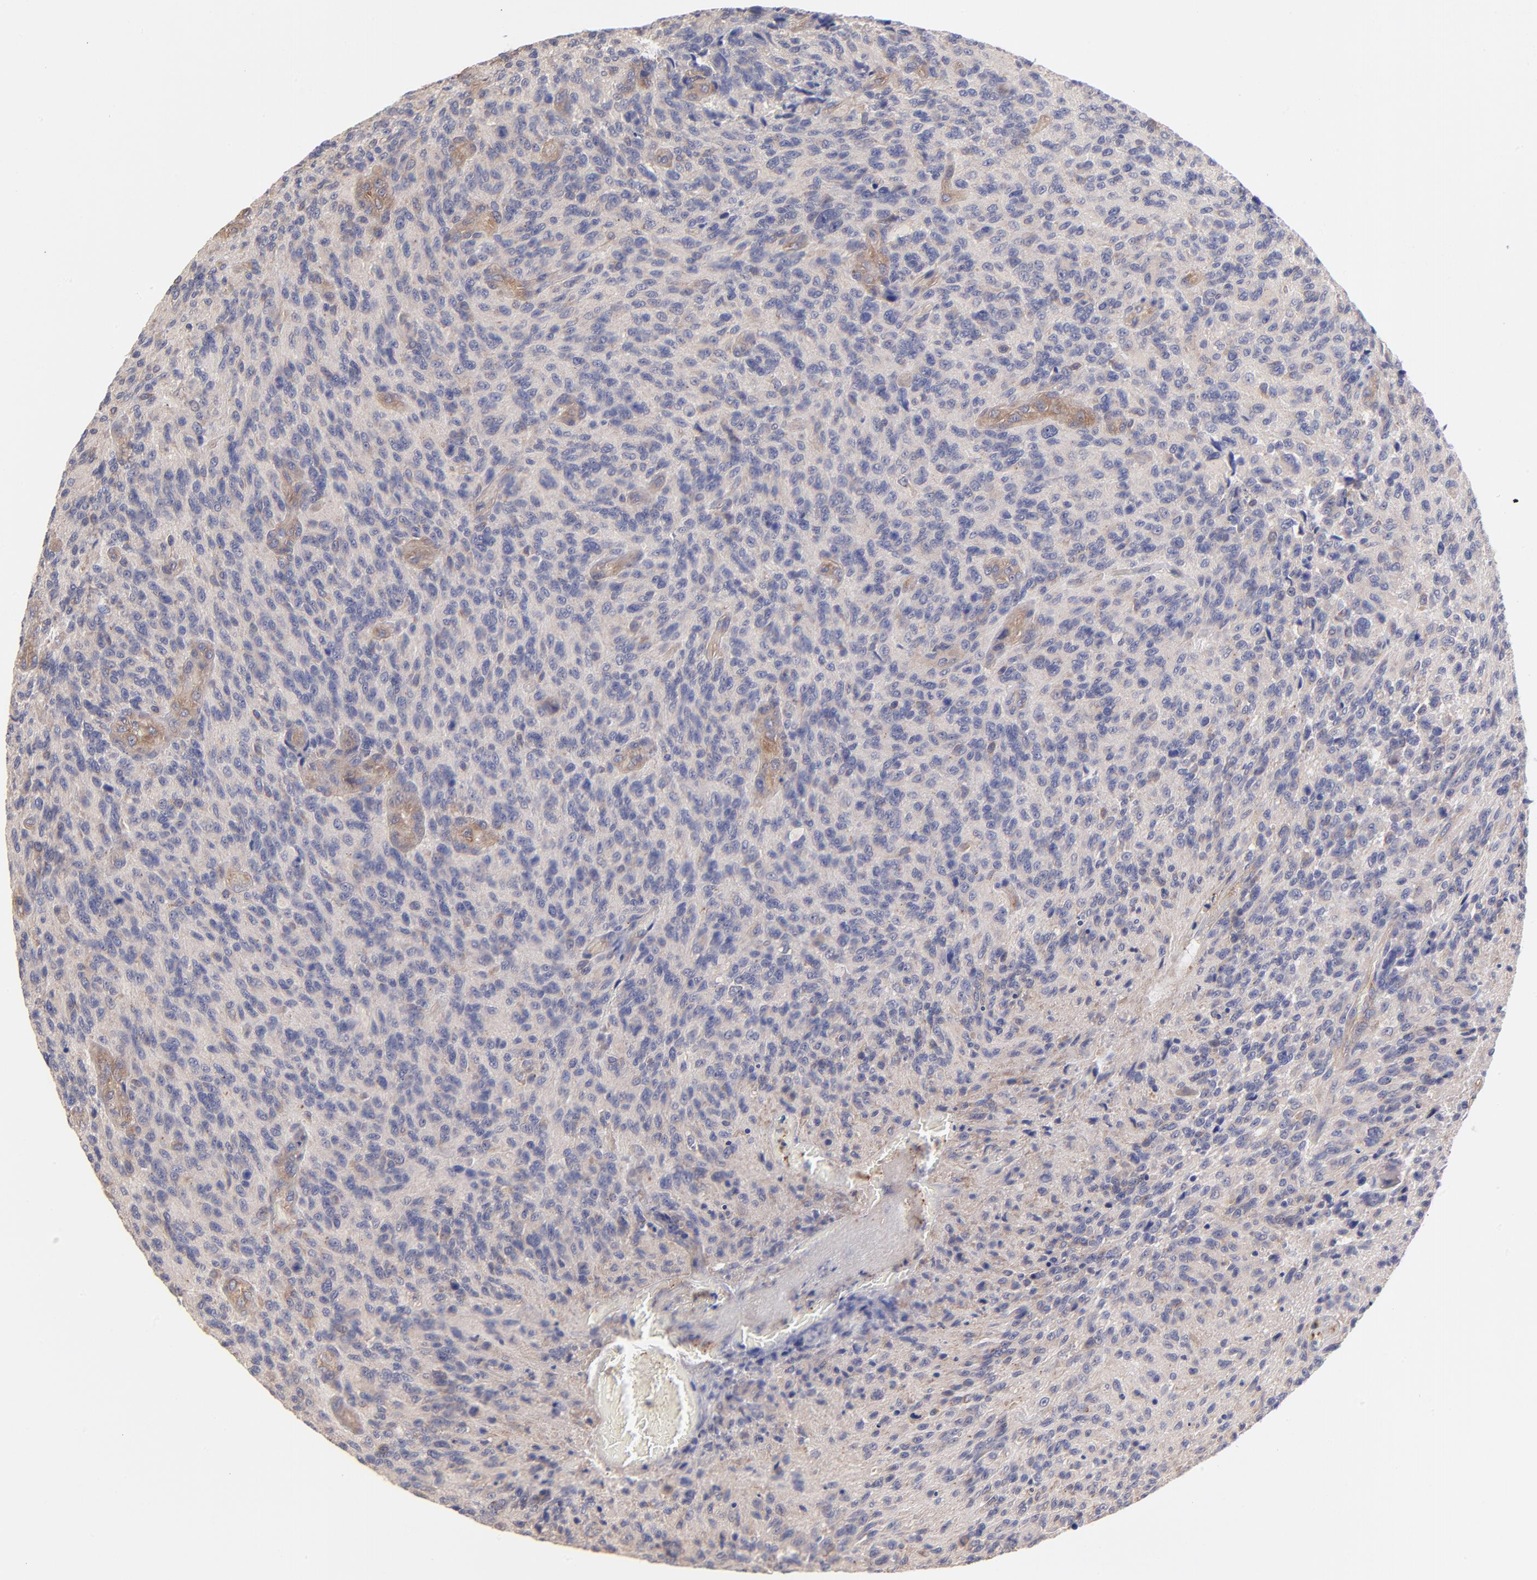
{"staining": {"intensity": "weak", "quantity": "<25%", "location": "cytoplasmic/membranous"}, "tissue": "glioma", "cell_type": "Tumor cells", "image_type": "cancer", "snomed": [{"axis": "morphology", "description": "Normal tissue, NOS"}, {"axis": "morphology", "description": "Glioma, malignant, High grade"}, {"axis": "topography", "description": "Cerebral cortex"}], "caption": "There is no significant positivity in tumor cells of malignant high-grade glioma.", "gene": "ASB7", "patient": {"sex": "male", "age": 56}}